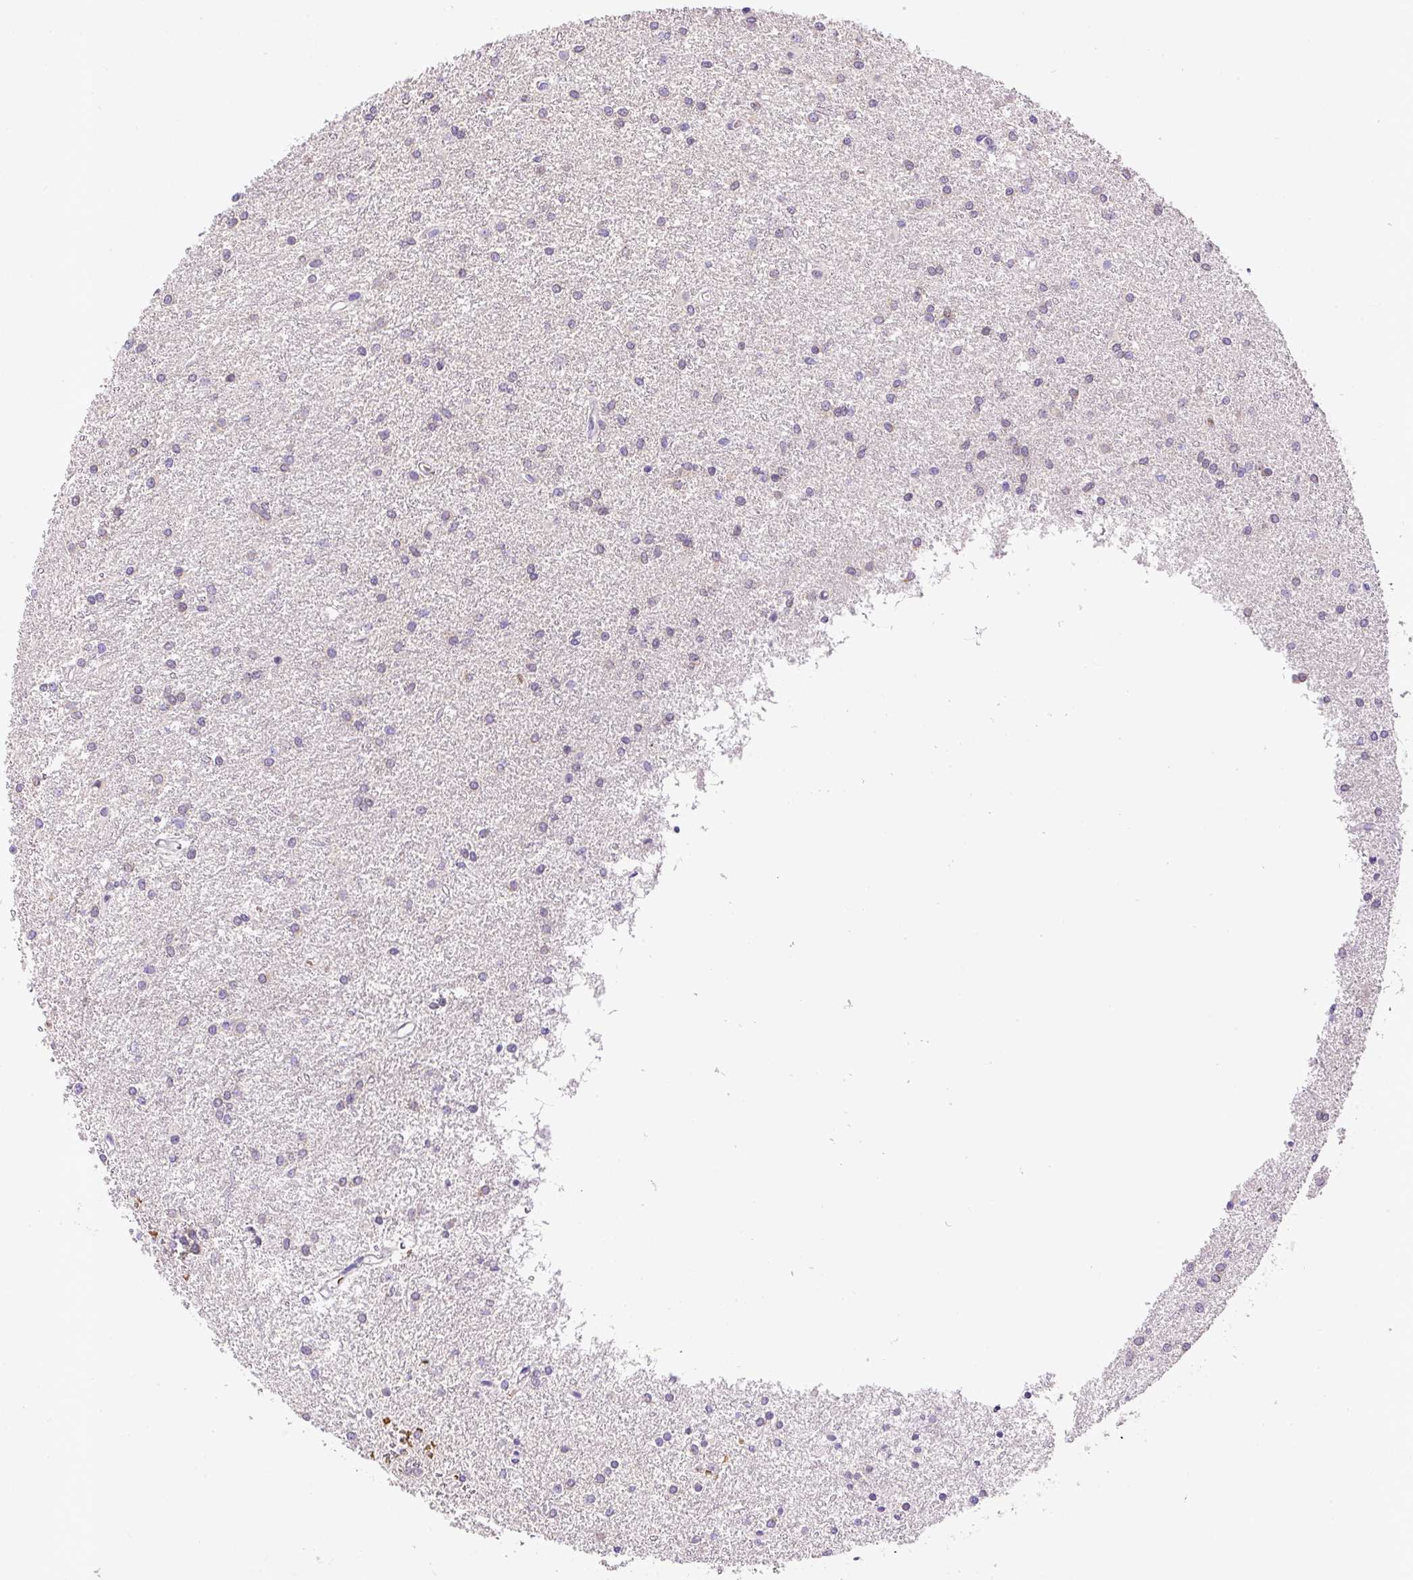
{"staining": {"intensity": "negative", "quantity": "none", "location": "none"}, "tissue": "glioma", "cell_type": "Tumor cells", "image_type": "cancer", "snomed": [{"axis": "morphology", "description": "Glioma, malignant, High grade"}, {"axis": "topography", "description": "Brain"}], "caption": "High magnification brightfield microscopy of glioma stained with DAB (3,3'-diaminobenzidine) (brown) and counterstained with hematoxylin (blue): tumor cells show no significant expression.", "gene": "LHFPL5", "patient": {"sex": "female", "age": 50}}